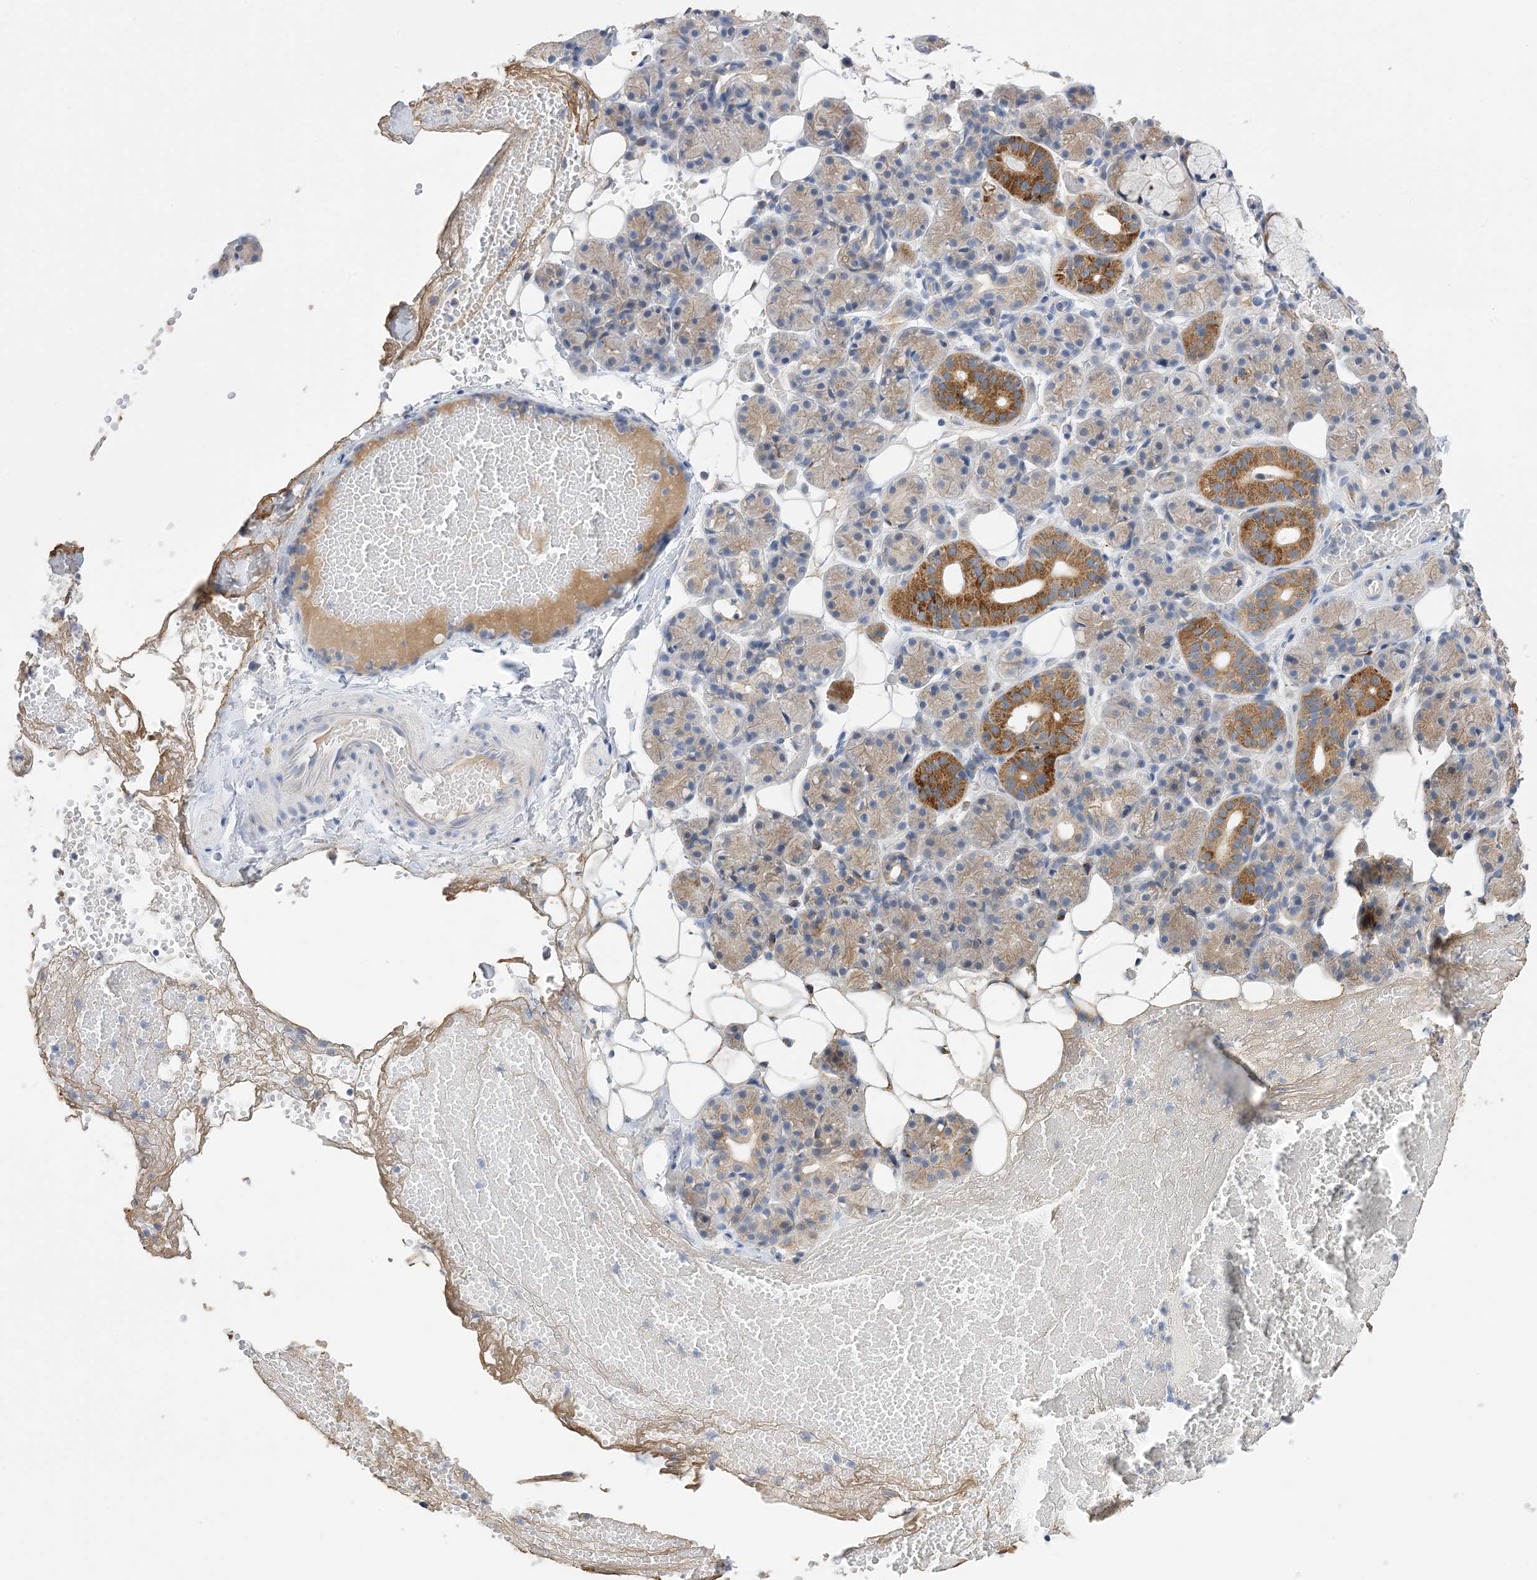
{"staining": {"intensity": "strong", "quantity": "<25%", "location": "cytoplasmic/membranous"}, "tissue": "salivary gland", "cell_type": "Glandular cells", "image_type": "normal", "snomed": [{"axis": "morphology", "description": "Normal tissue, NOS"}, {"axis": "topography", "description": "Salivary gland"}], "caption": "Salivary gland stained with immunohistochemistry (IHC) reveals strong cytoplasmic/membranous expression in about <25% of glandular cells.", "gene": "PLK4", "patient": {"sex": "male", "age": 63}}